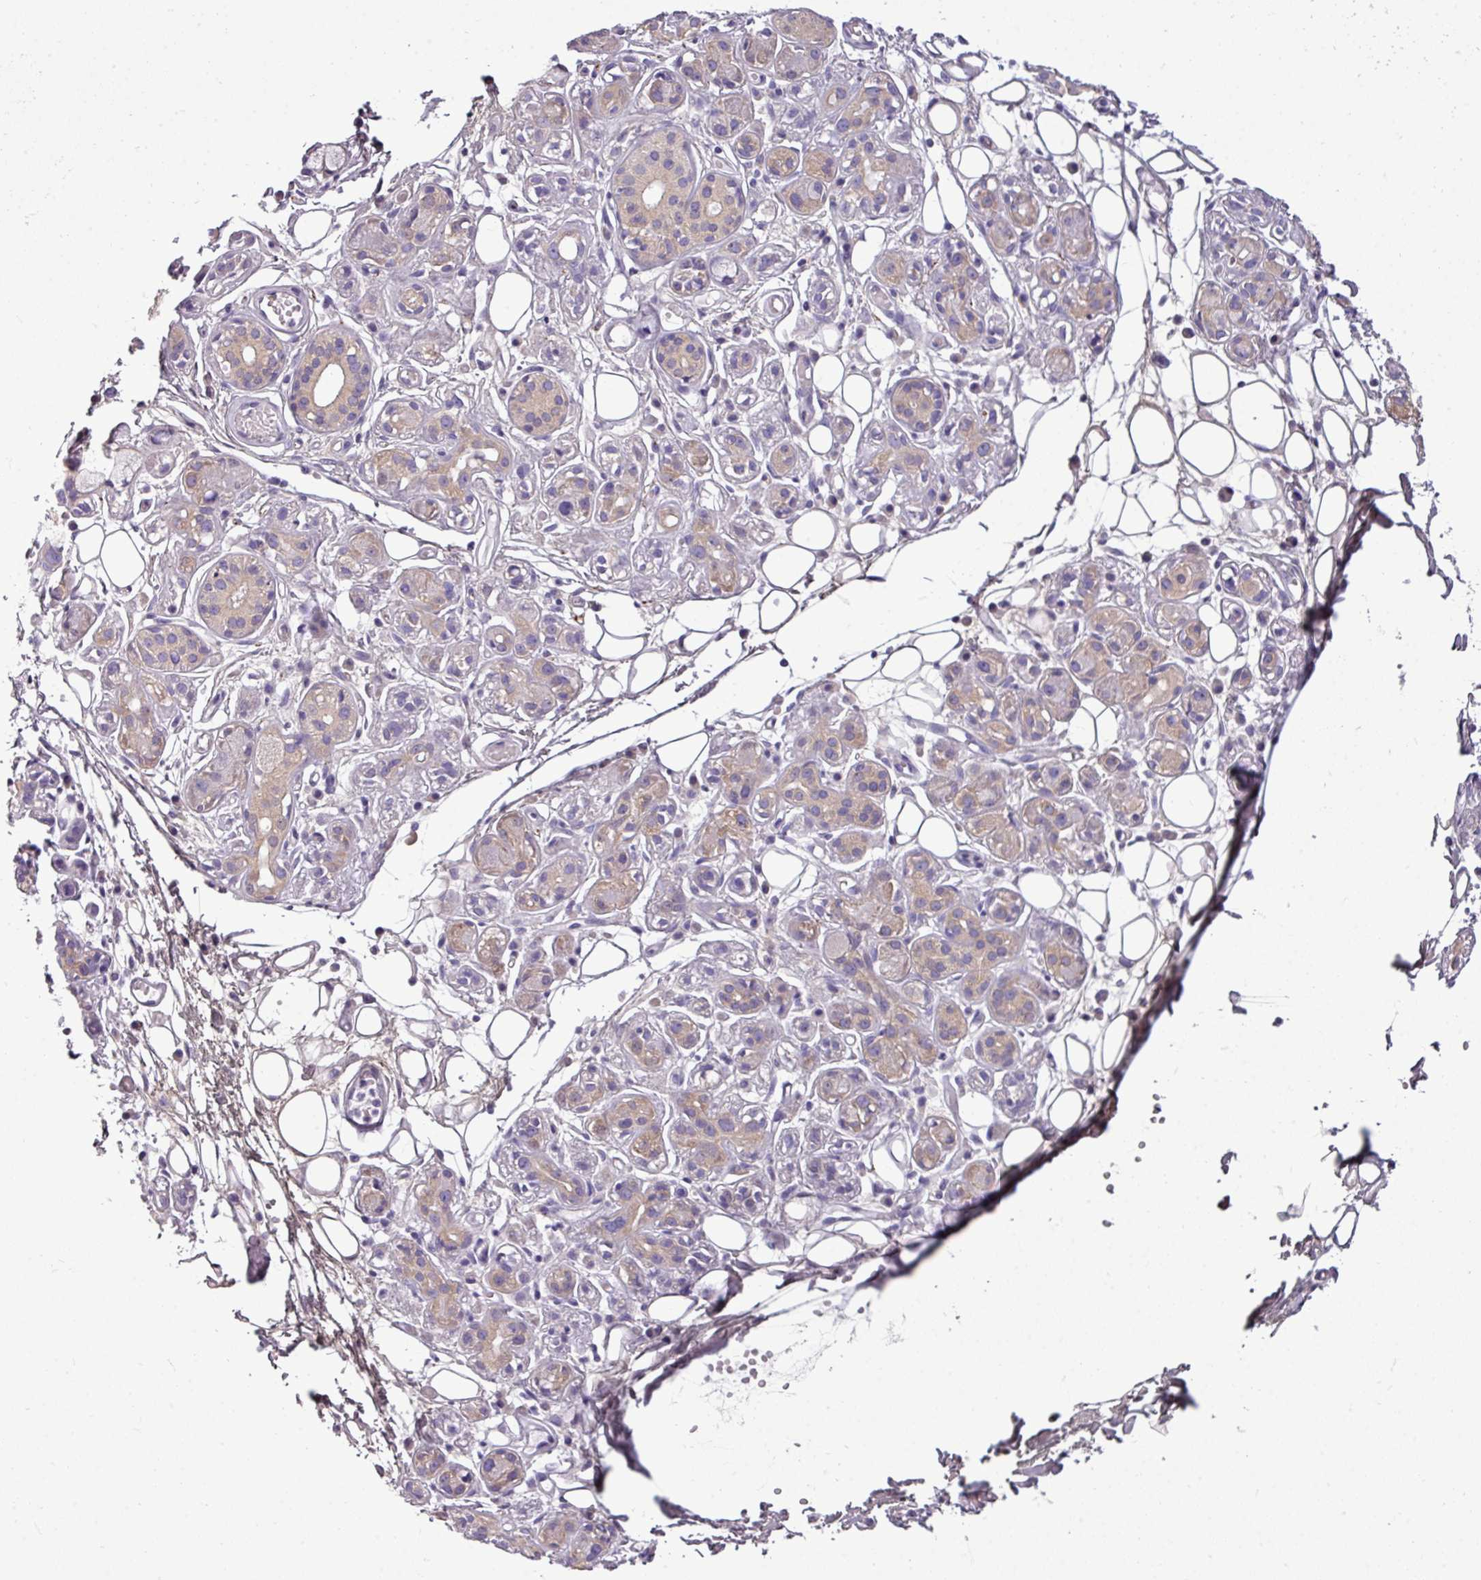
{"staining": {"intensity": "weak", "quantity": "25%-75%", "location": "cytoplasmic/membranous"}, "tissue": "salivary gland", "cell_type": "Glandular cells", "image_type": "normal", "snomed": [{"axis": "morphology", "description": "Normal tissue, NOS"}, {"axis": "topography", "description": "Salivary gland"}], "caption": "A high-resolution image shows IHC staining of normal salivary gland, which displays weak cytoplasmic/membranous positivity in about 25%-75% of glandular cells.", "gene": "DNAAF9", "patient": {"sex": "male", "age": 54}}